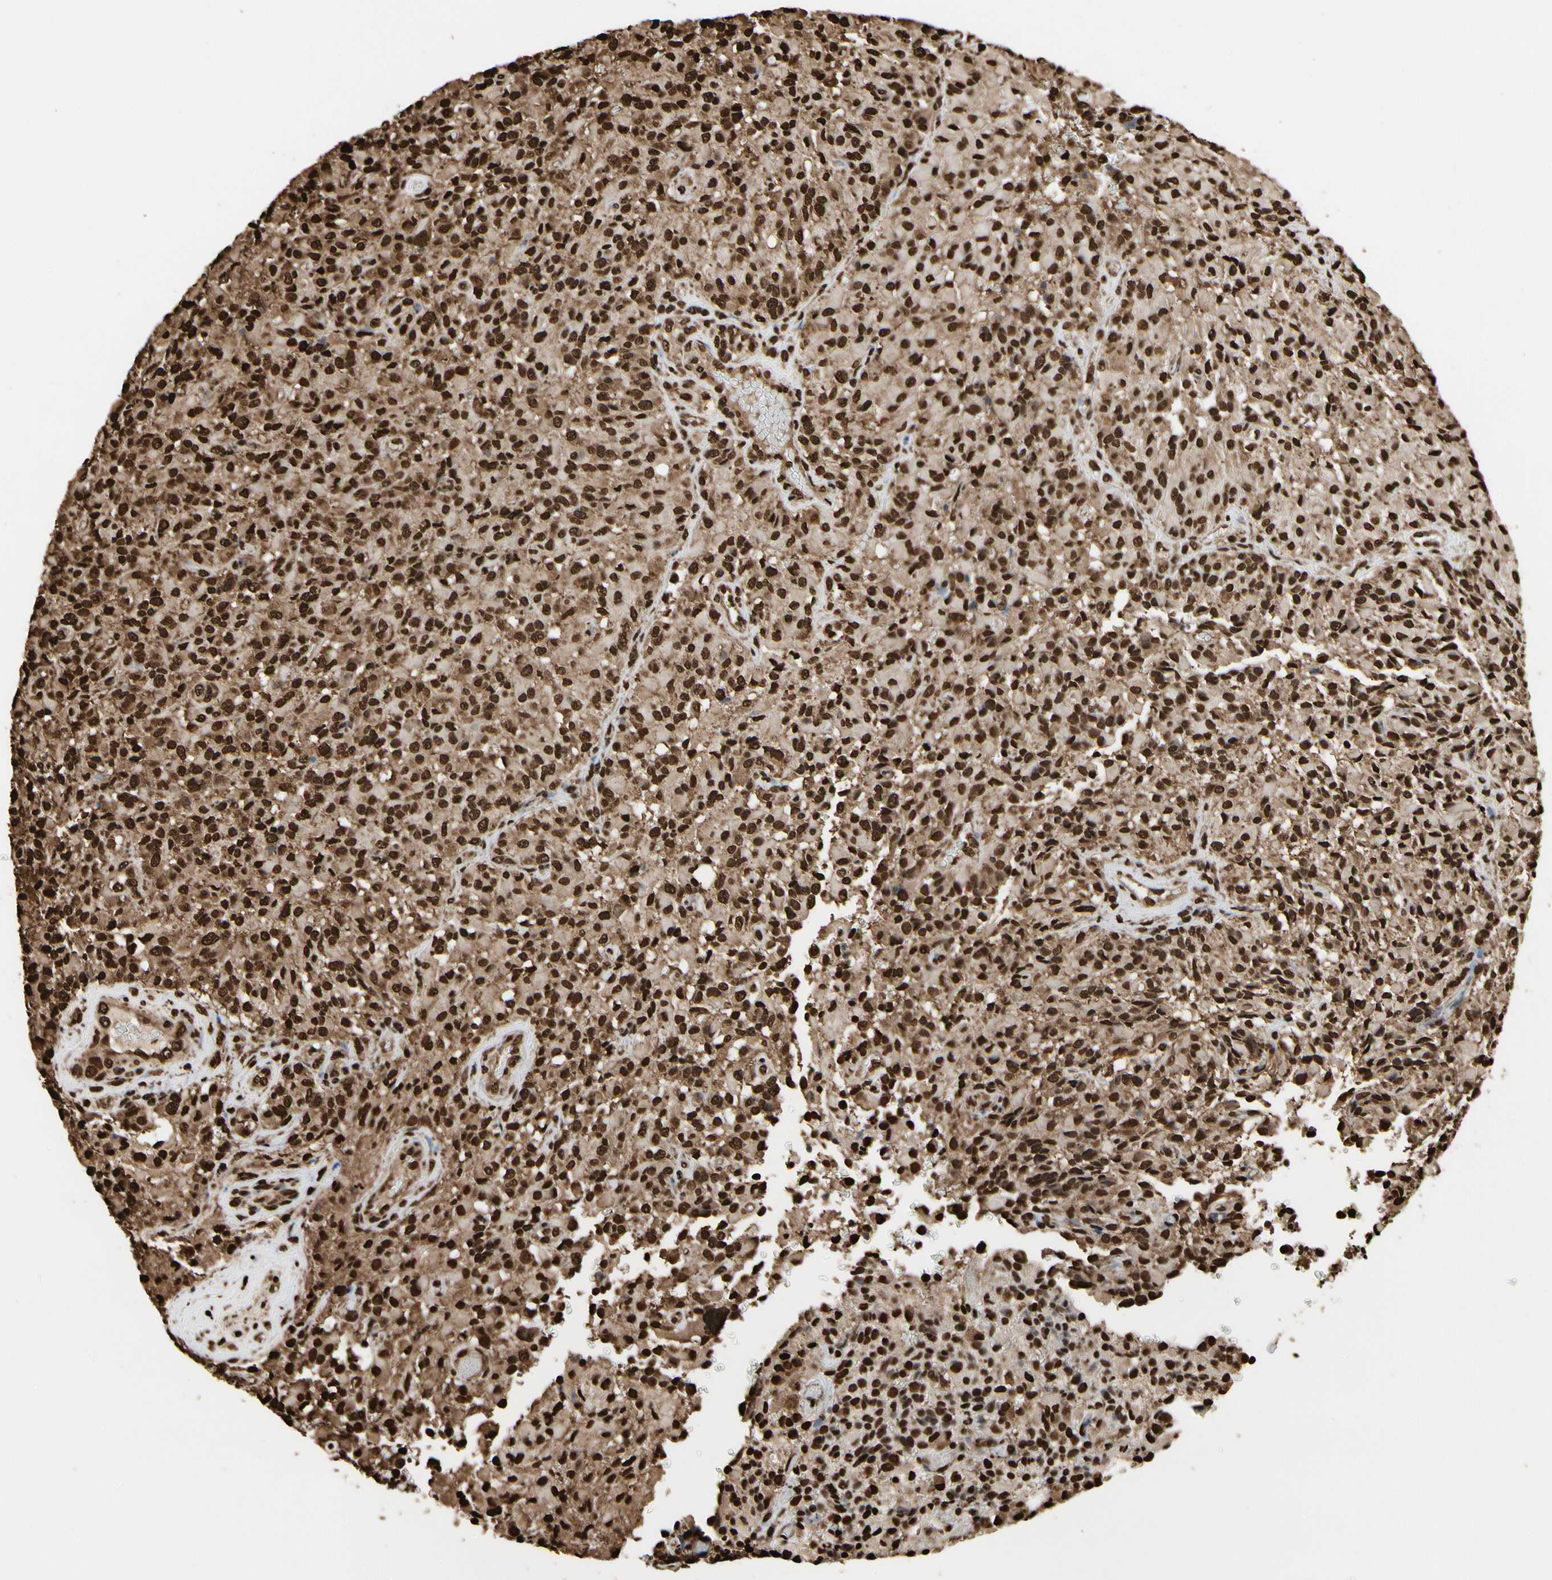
{"staining": {"intensity": "strong", "quantity": ">75%", "location": "cytoplasmic/membranous,nuclear"}, "tissue": "glioma", "cell_type": "Tumor cells", "image_type": "cancer", "snomed": [{"axis": "morphology", "description": "Glioma, malignant, High grade"}, {"axis": "topography", "description": "Brain"}], "caption": "Tumor cells display high levels of strong cytoplasmic/membranous and nuclear staining in approximately >75% of cells in human glioma.", "gene": "HNRNPK", "patient": {"sex": "male", "age": 71}}